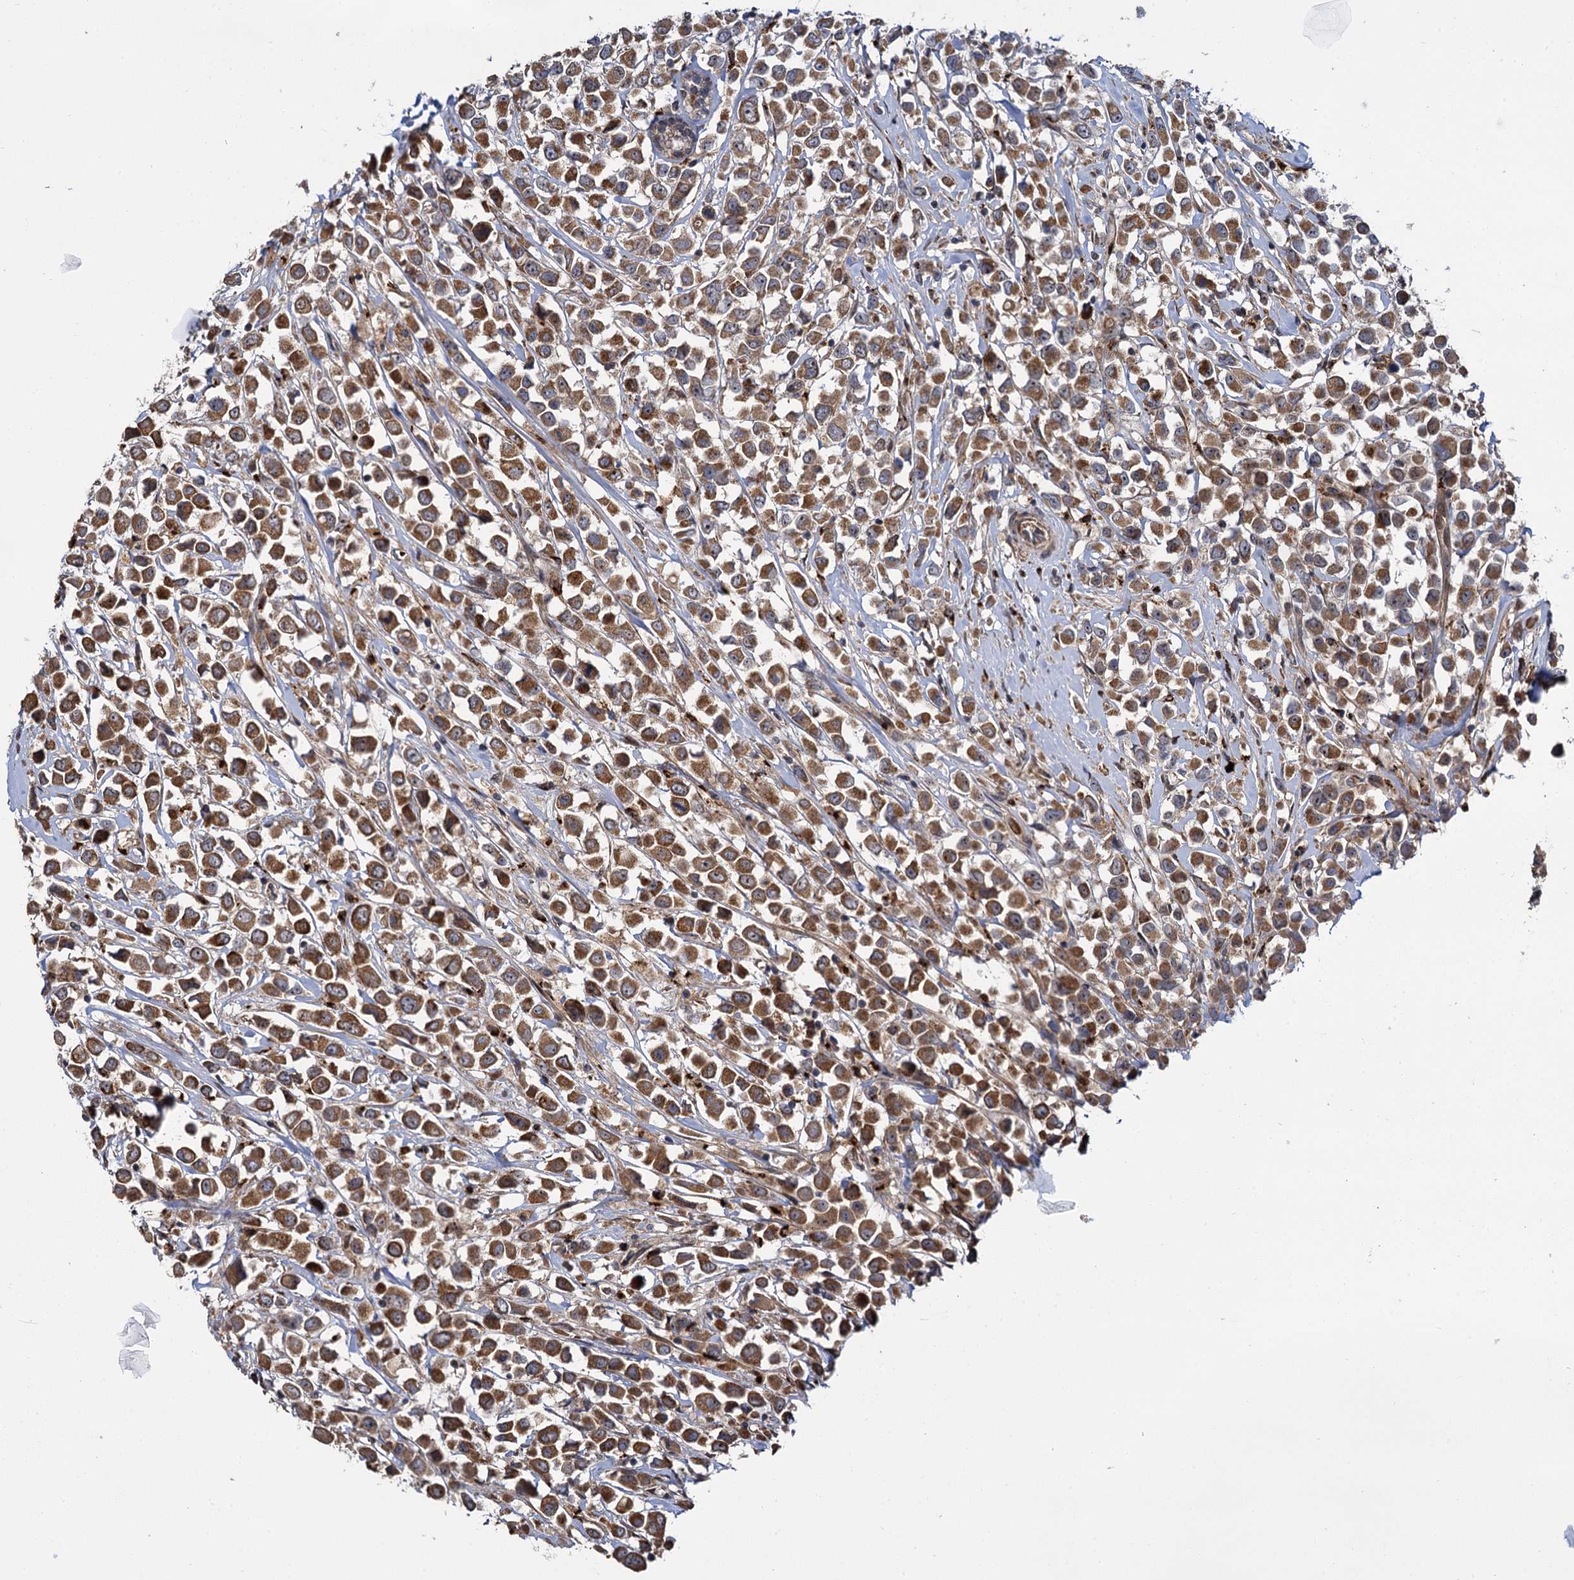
{"staining": {"intensity": "moderate", "quantity": ">75%", "location": "cytoplasmic/membranous"}, "tissue": "breast cancer", "cell_type": "Tumor cells", "image_type": "cancer", "snomed": [{"axis": "morphology", "description": "Duct carcinoma"}, {"axis": "topography", "description": "Breast"}], "caption": "Immunohistochemical staining of breast cancer exhibits moderate cytoplasmic/membranous protein expression in approximately >75% of tumor cells. The staining is performed using DAB brown chromogen to label protein expression. The nuclei are counter-stained blue using hematoxylin.", "gene": "GAL3ST4", "patient": {"sex": "female", "age": 61}}